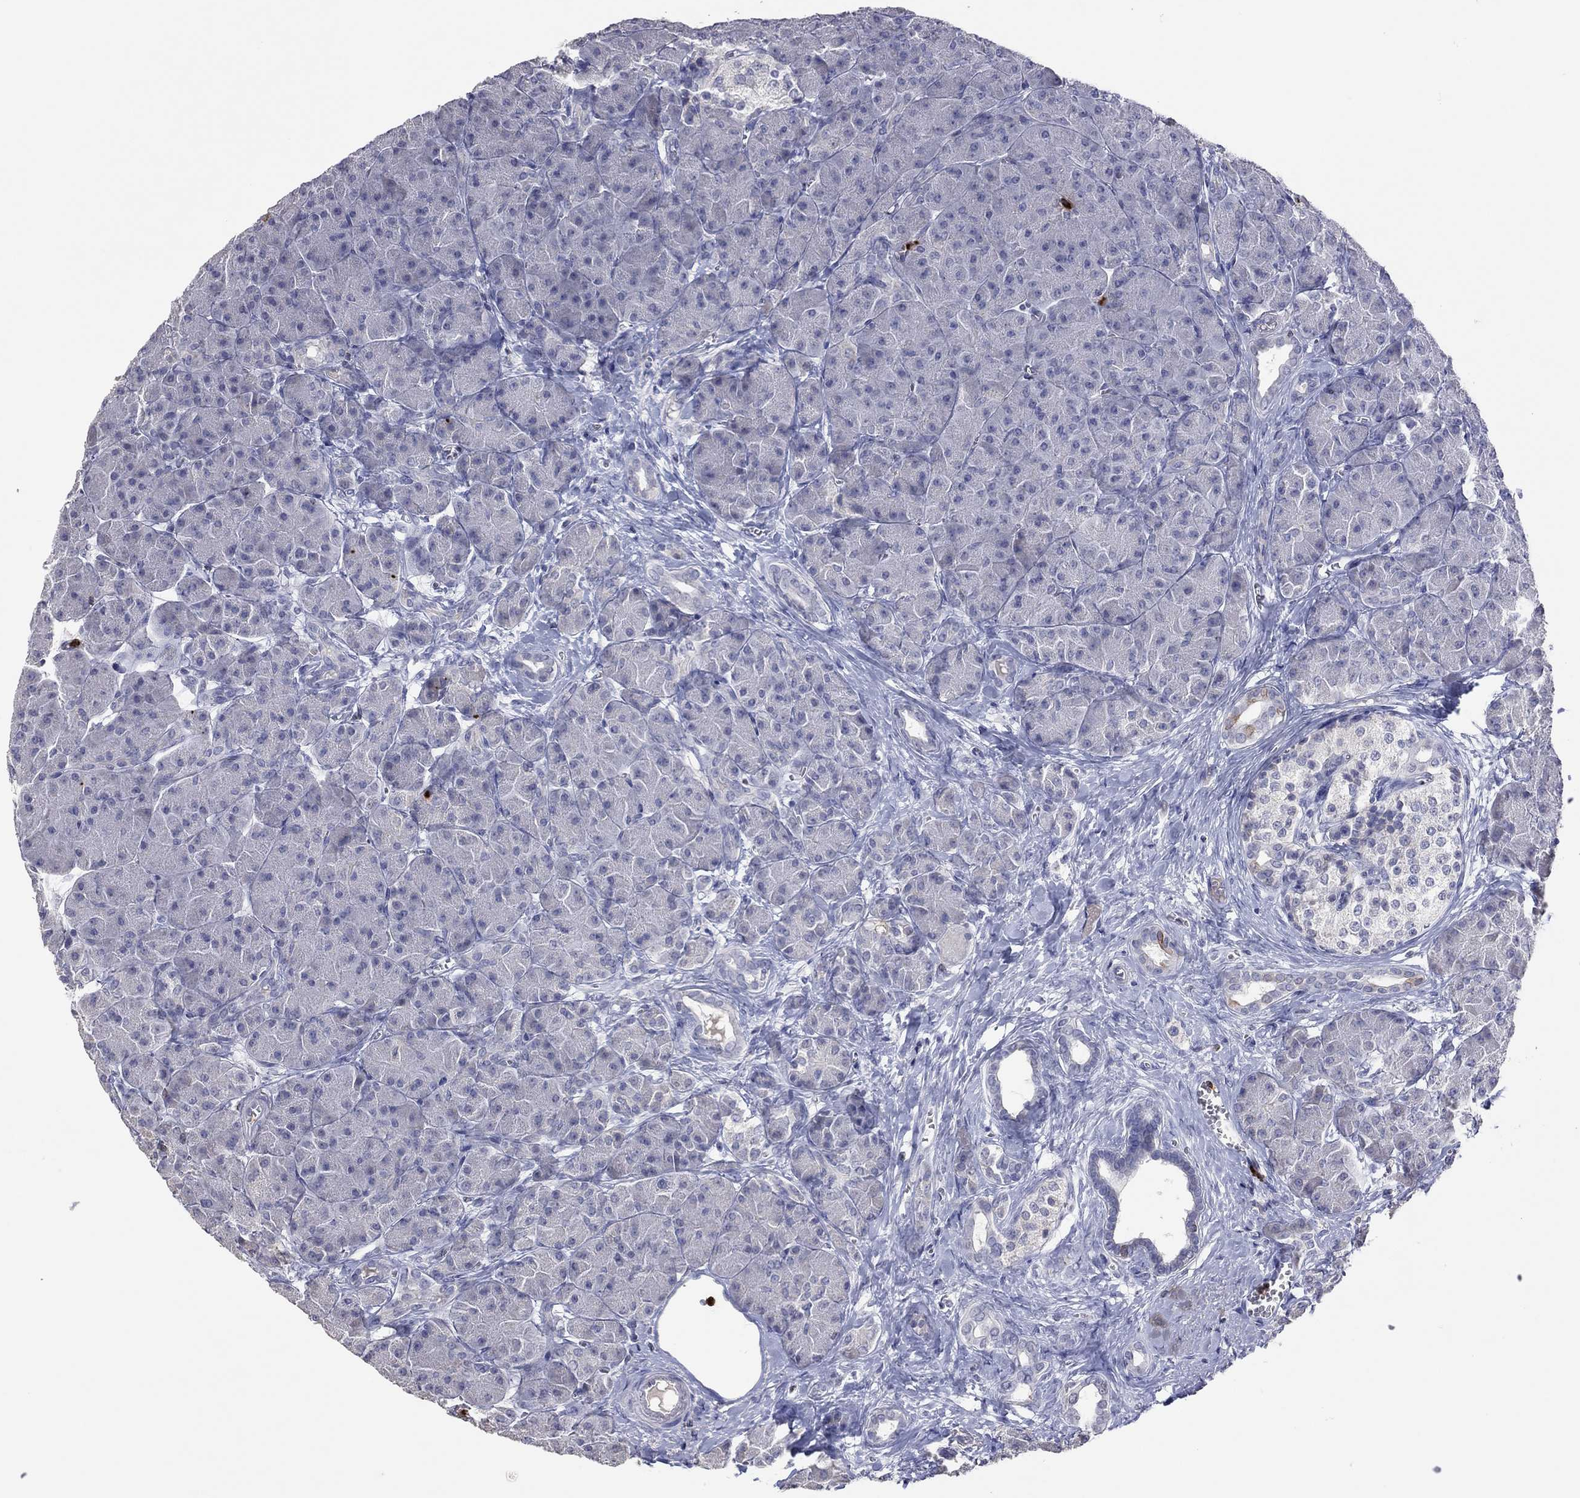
{"staining": {"intensity": "negative", "quantity": "none", "location": "none"}, "tissue": "pancreas", "cell_type": "Exocrine glandular cells", "image_type": "normal", "snomed": [{"axis": "morphology", "description": "Normal tissue, NOS"}, {"axis": "topography", "description": "Pancreas"}], "caption": "The histopathology image reveals no staining of exocrine glandular cells in benign pancreas. (DAB IHC visualized using brightfield microscopy, high magnification).", "gene": "CCL5", "patient": {"sex": "male", "age": 61}}